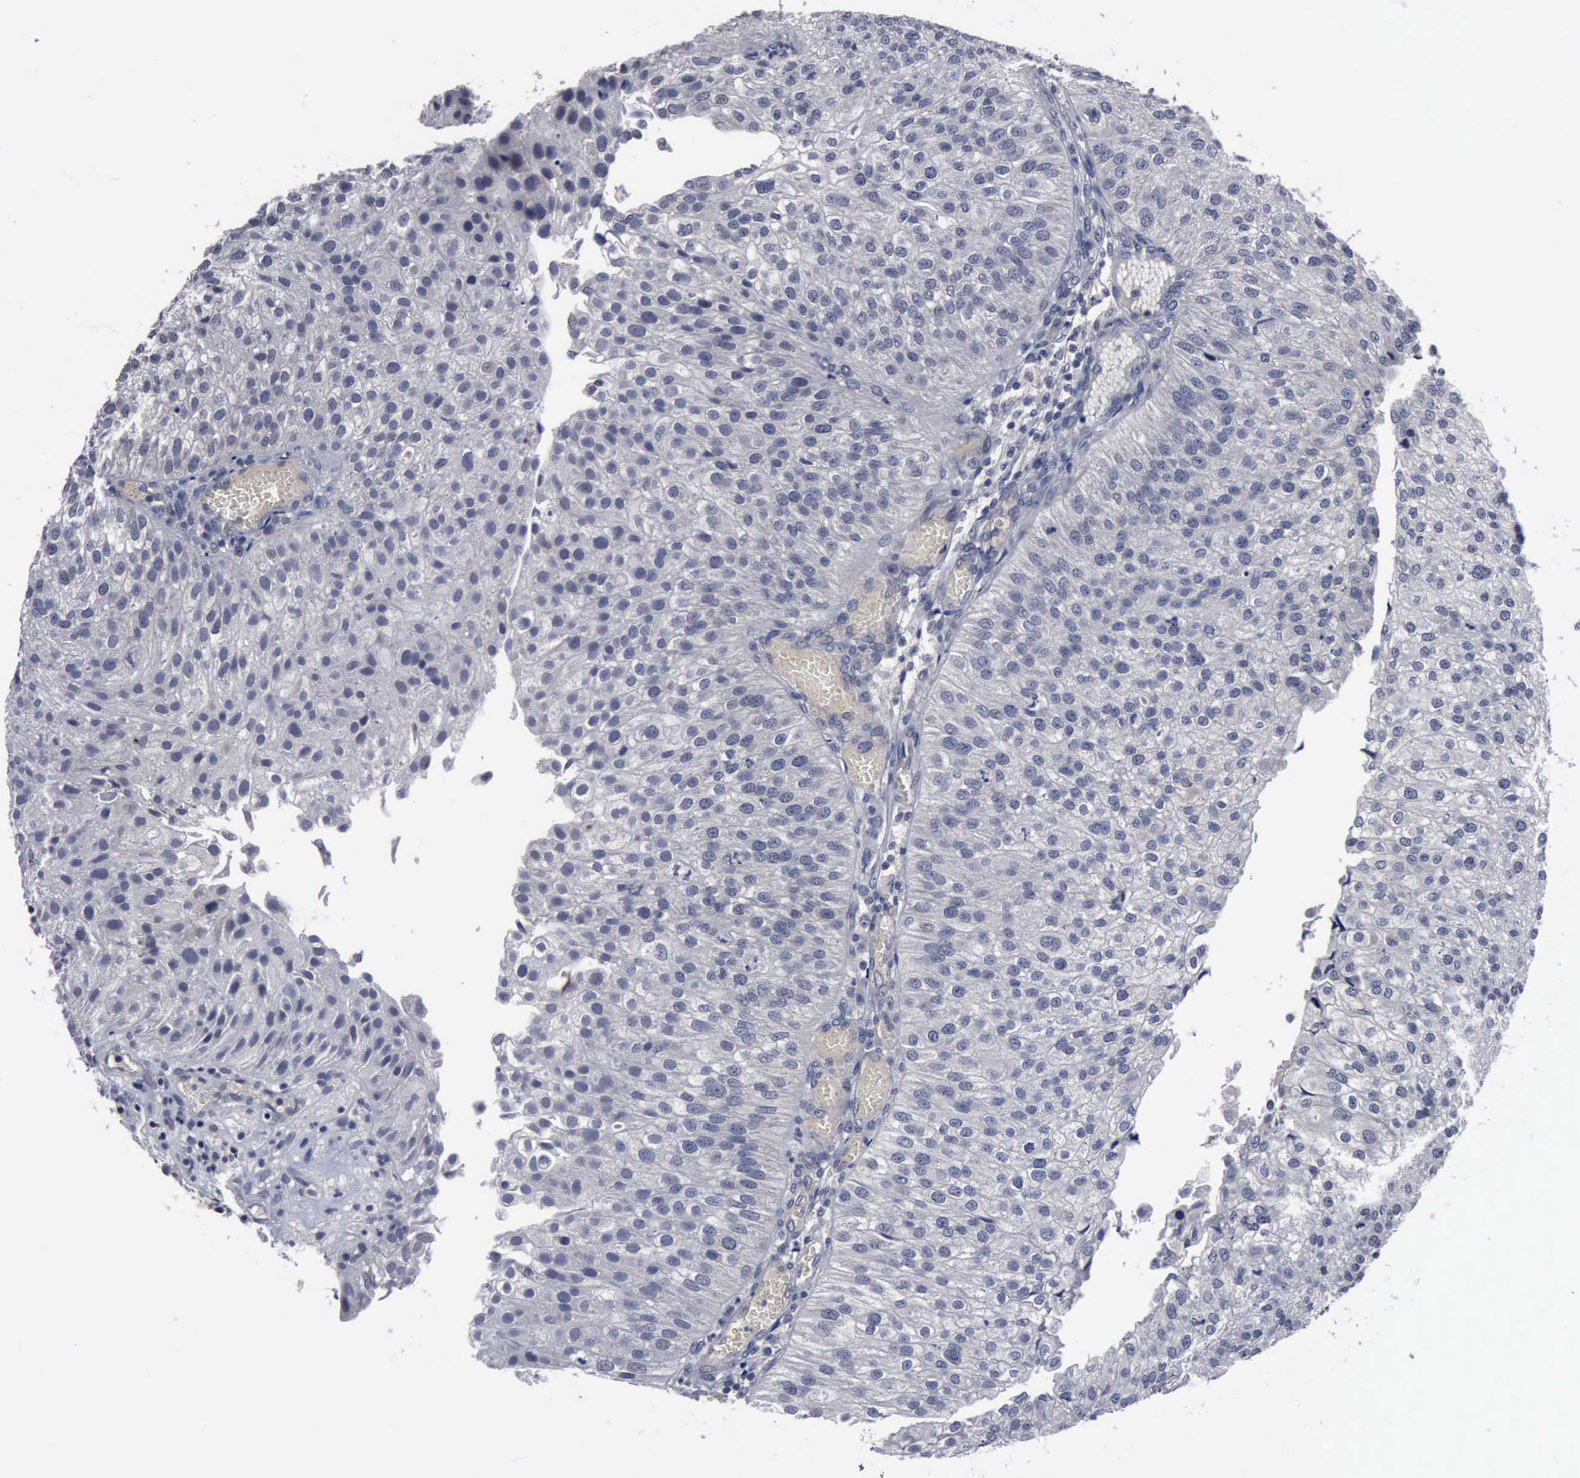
{"staining": {"intensity": "negative", "quantity": "none", "location": "none"}, "tissue": "urothelial cancer", "cell_type": "Tumor cells", "image_type": "cancer", "snomed": [{"axis": "morphology", "description": "Urothelial carcinoma, Low grade"}, {"axis": "topography", "description": "Urinary bladder"}], "caption": "There is no significant expression in tumor cells of low-grade urothelial carcinoma. The staining is performed using DAB brown chromogen with nuclei counter-stained in using hematoxylin.", "gene": "MYO18B", "patient": {"sex": "female", "age": 89}}